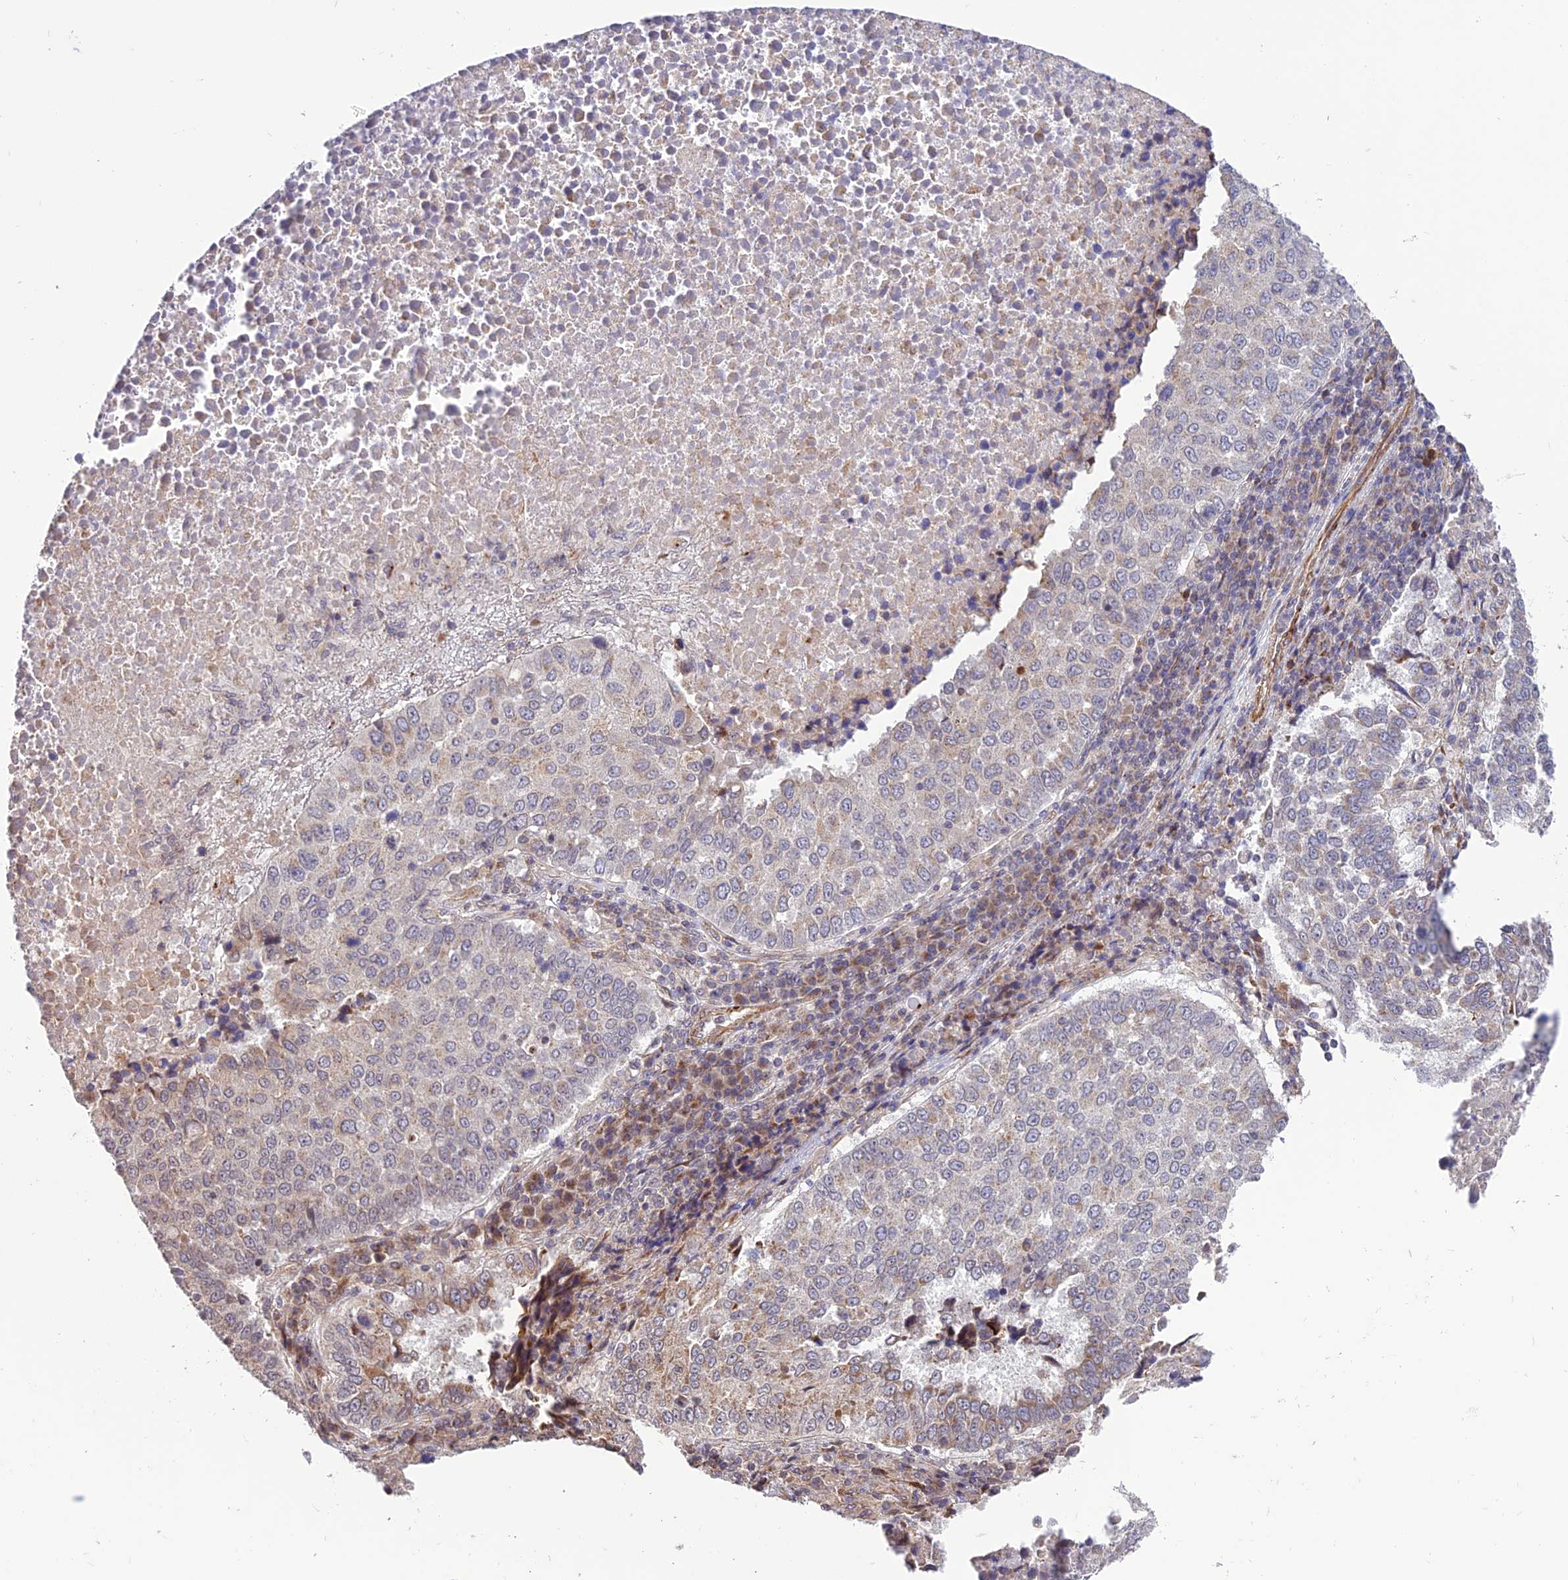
{"staining": {"intensity": "weak", "quantity": "<25%", "location": "cytoplasmic/membranous"}, "tissue": "lung cancer", "cell_type": "Tumor cells", "image_type": "cancer", "snomed": [{"axis": "morphology", "description": "Squamous cell carcinoma, NOS"}, {"axis": "topography", "description": "Lung"}], "caption": "Image shows no protein positivity in tumor cells of lung squamous cell carcinoma tissue.", "gene": "TNIP3", "patient": {"sex": "male", "age": 73}}